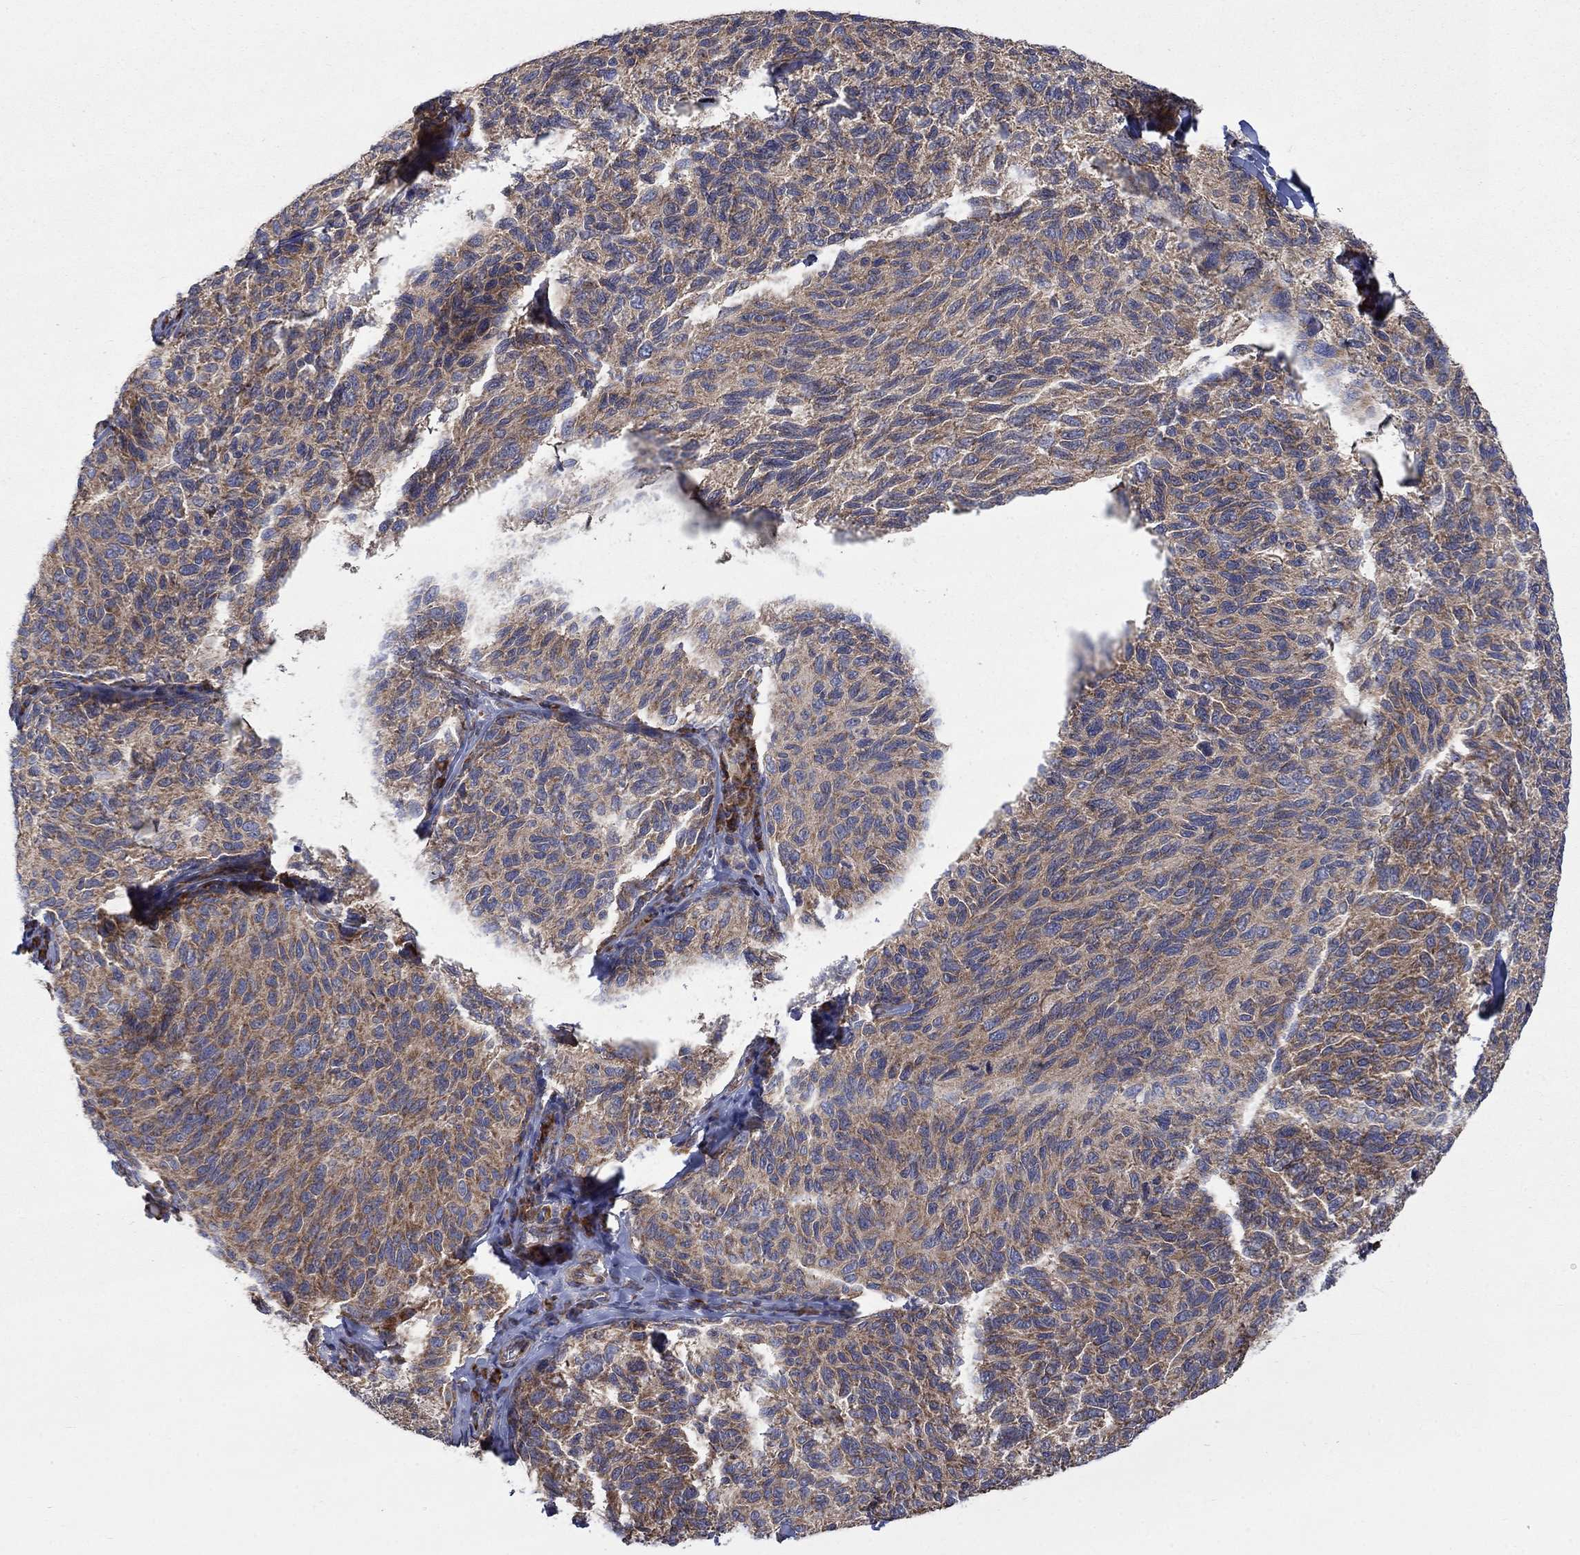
{"staining": {"intensity": "weak", "quantity": ">75%", "location": "cytoplasmic/membranous"}, "tissue": "melanoma", "cell_type": "Tumor cells", "image_type": "cancer", "snomed": [{"axis": "morphology", "description": "Malignant melanoma, NOS"}, {"axis": "topography", "description": "Skin"}], "caption": "Melanoma stained with DAB (3,3'-diaminobenzidine) immunohistochemistry reveals low levels of weak cytoplasmic/membranous positivity in approximately >75% of tumor cells.", "gene": "RPLP0", "patient": {"sex": "female", "age": 73}}